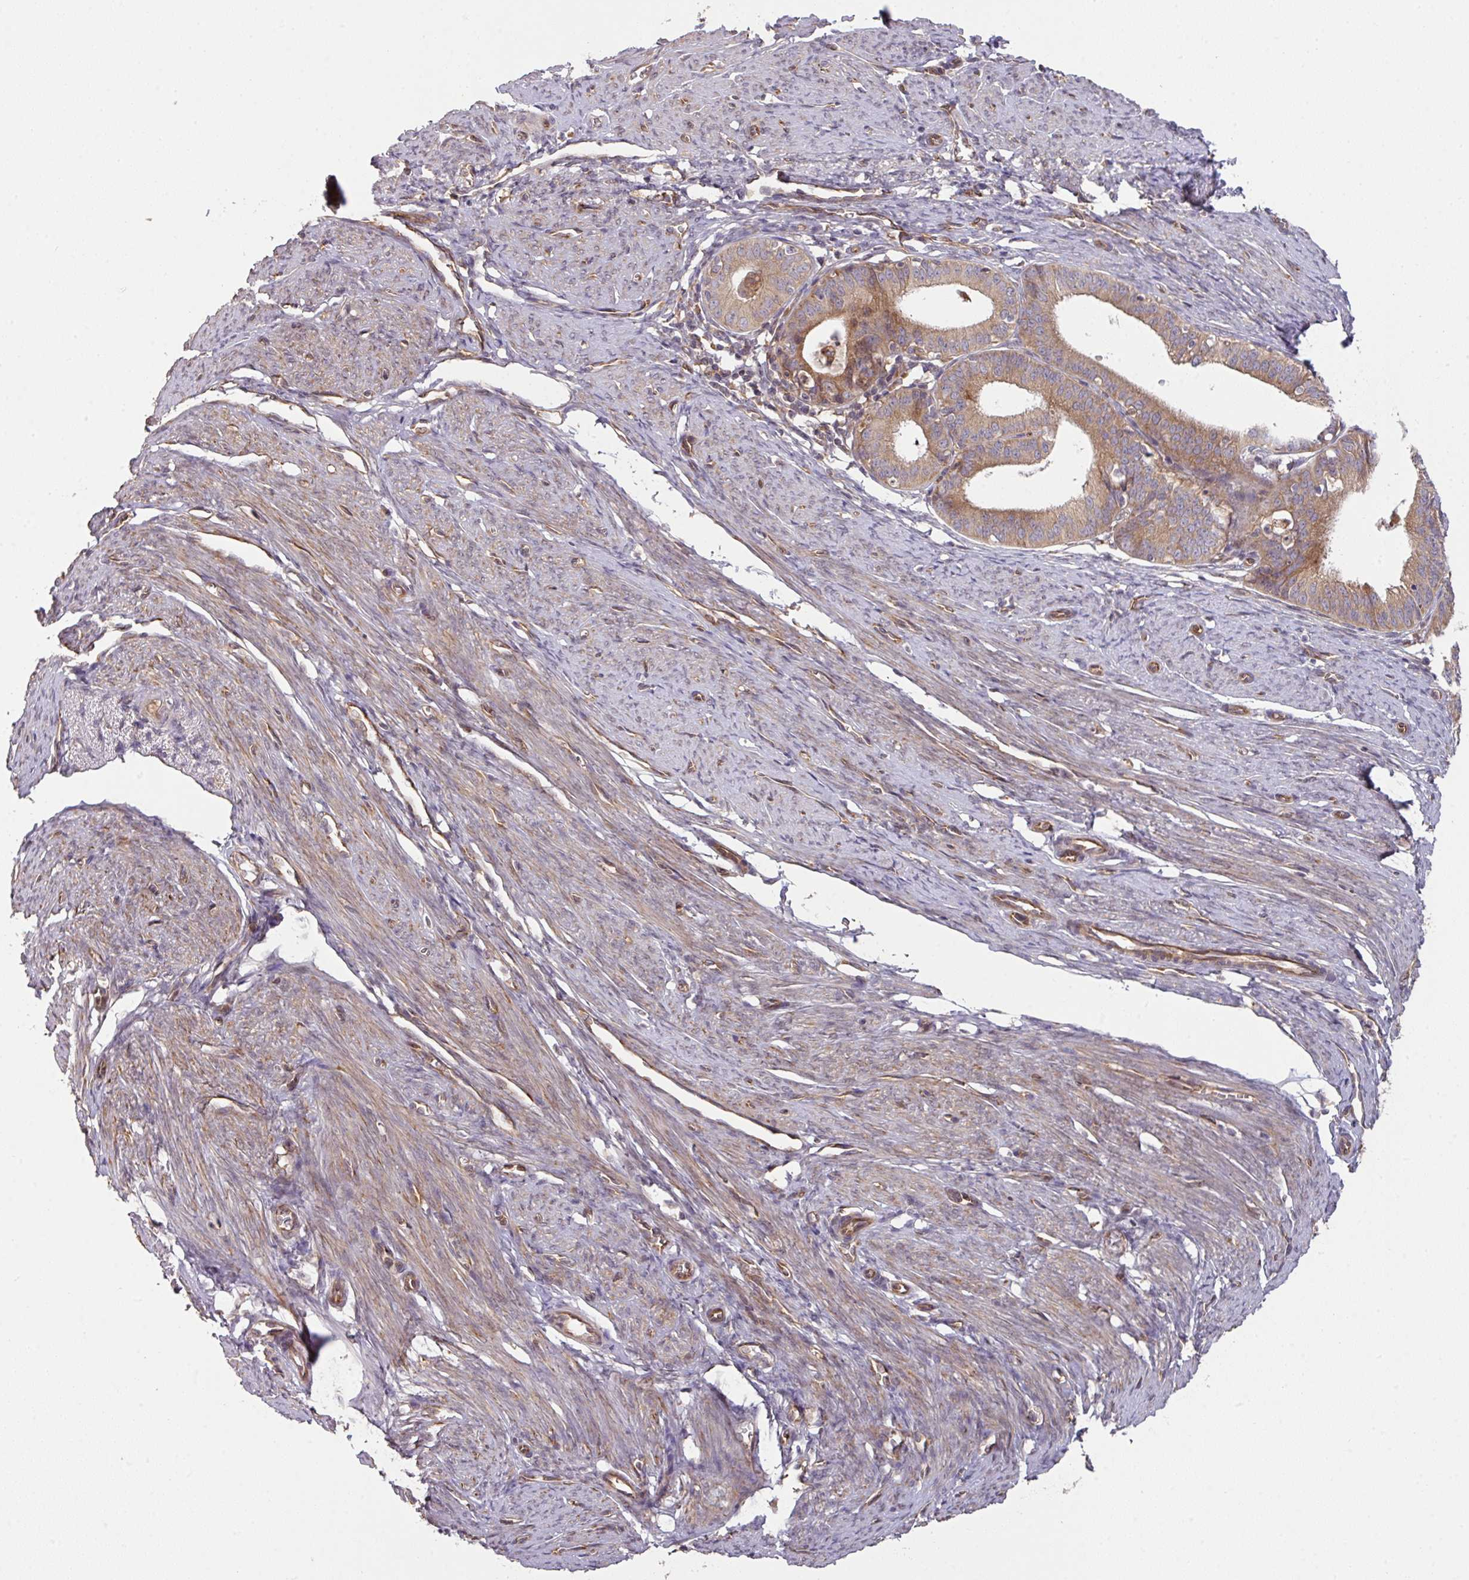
{"staining": {"intensity": "moderate", "quantity": ">75%", "location": "cytoplasmic/membranous"}, "tissue": "endometrial cancer", "cell_type": "Tumor cells", "image_type": "cancer", "snomed": [{"axis": "morphology", "description": "Adenocarcinoma, NOS"}, {"axis": "topography", "description": "Endometrium"}], "caption": "Brown immunohistochemical staining in endometrial adenocarcinoma displays moderate cytoplasmic/membranous staining in about >75% of tumor cells. The staining was performed using DAB, with brown indicating positive protein expression. Nuclei are stained blue with hematoxylin.", "gene": "CYFIP2", "patient": {"sex": "female", "age": 51}}